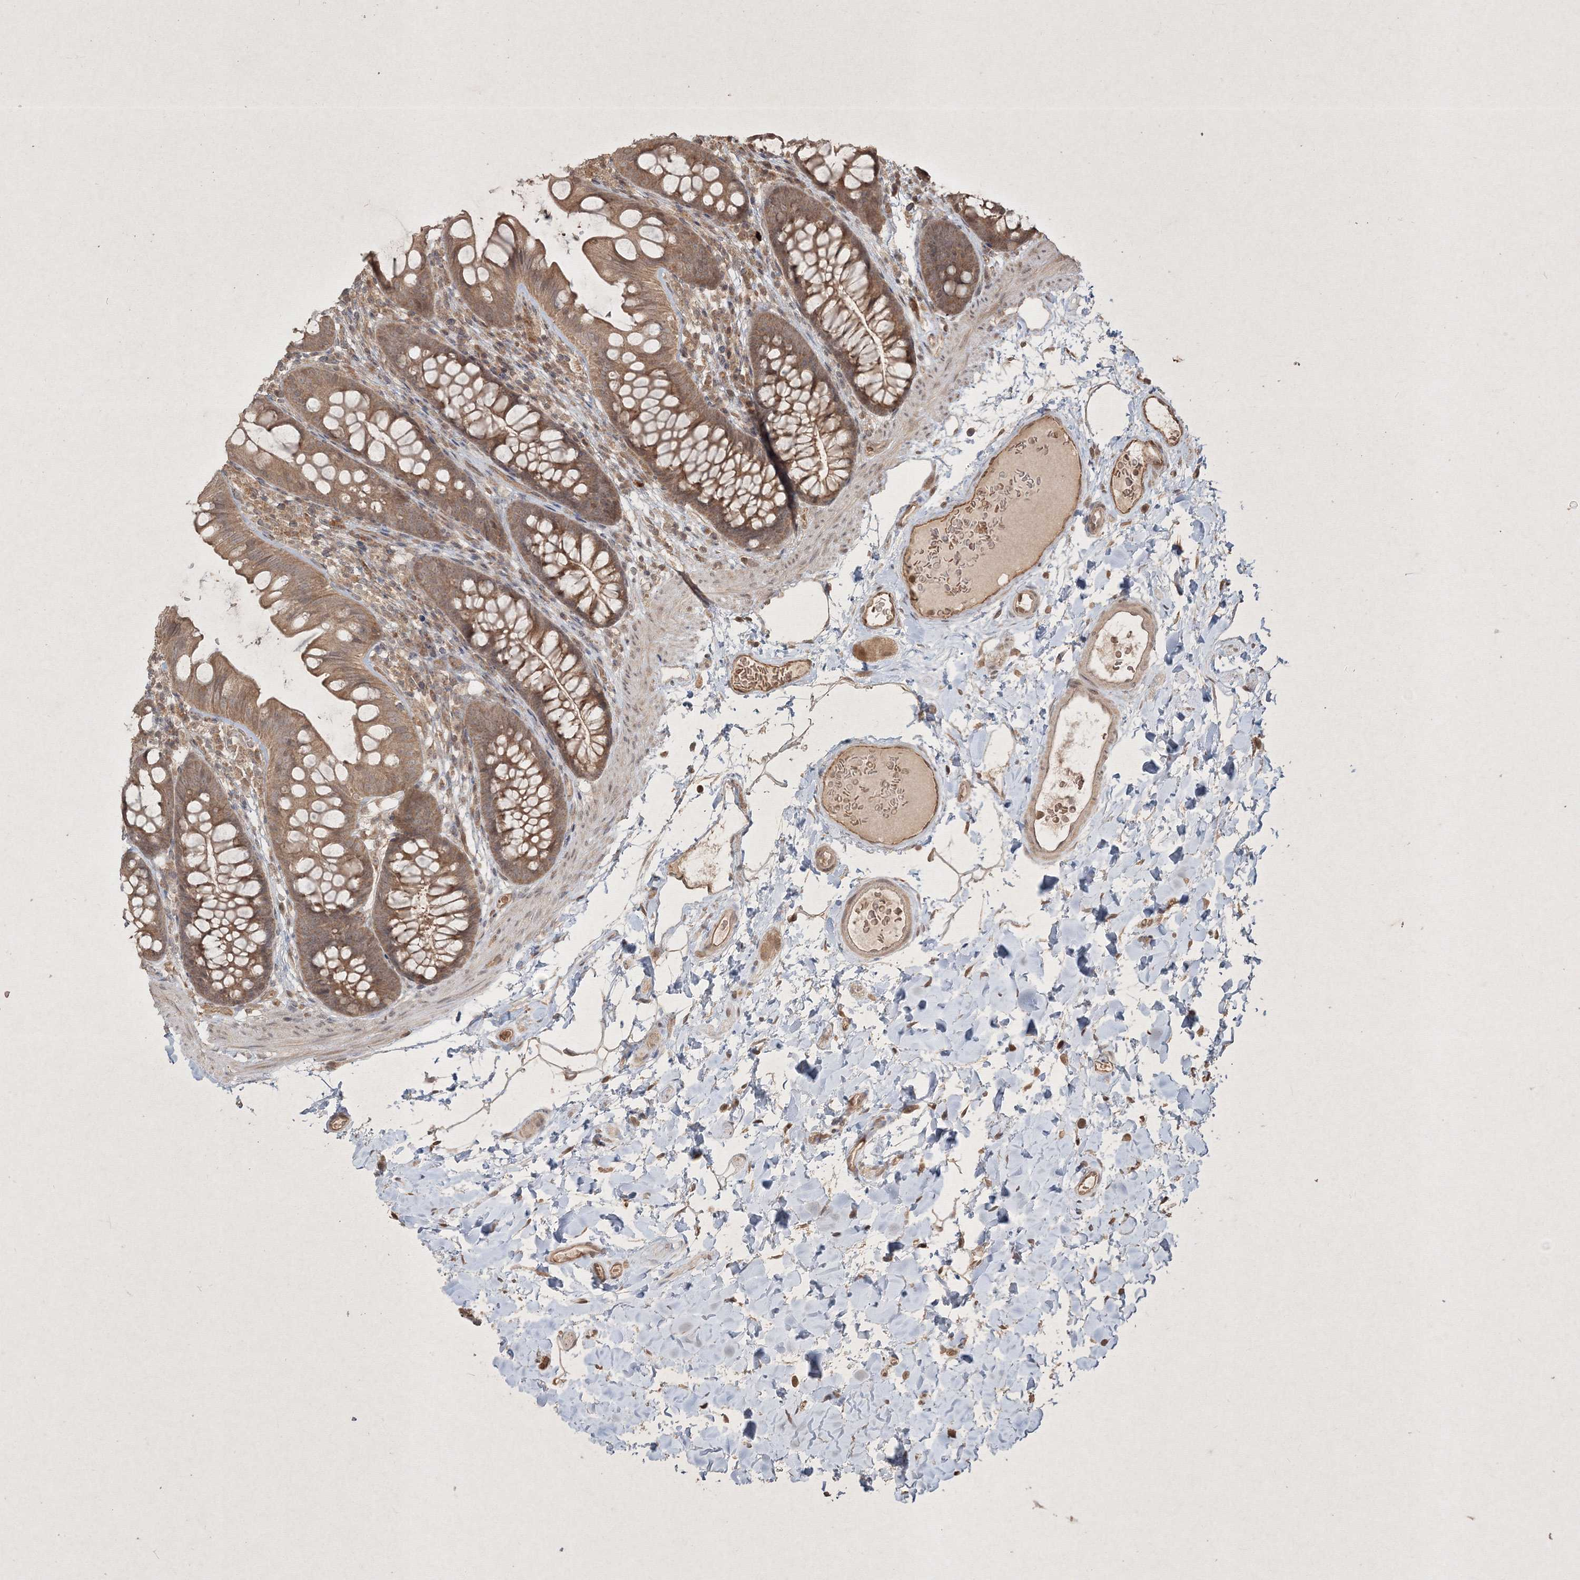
{"staining": {"intensity": "moderate", "quantity": ">75%", "location": "cytoplasmic/membranous,nuclear"}, "tissue": "colon", "cell_type": "Endothelial cells", "image_type": "normal", "snomed": [{"axis": "morphology", "description": "Normal tissue, NOS"}, {"axis": "topography", "description": "Colon"}], "caption": "High-power microscopy captured an immunohistochemistry histopathology image of unremarkable colon, revealing moderate cytoplasmic/membranous,nuclear expression in about >75% of endothelial cells. (brown staining indicates protein expression, while blue staining denotes nuclei).", "gene": "PELI3", "patient": {"sex": "female", "age": 62}}